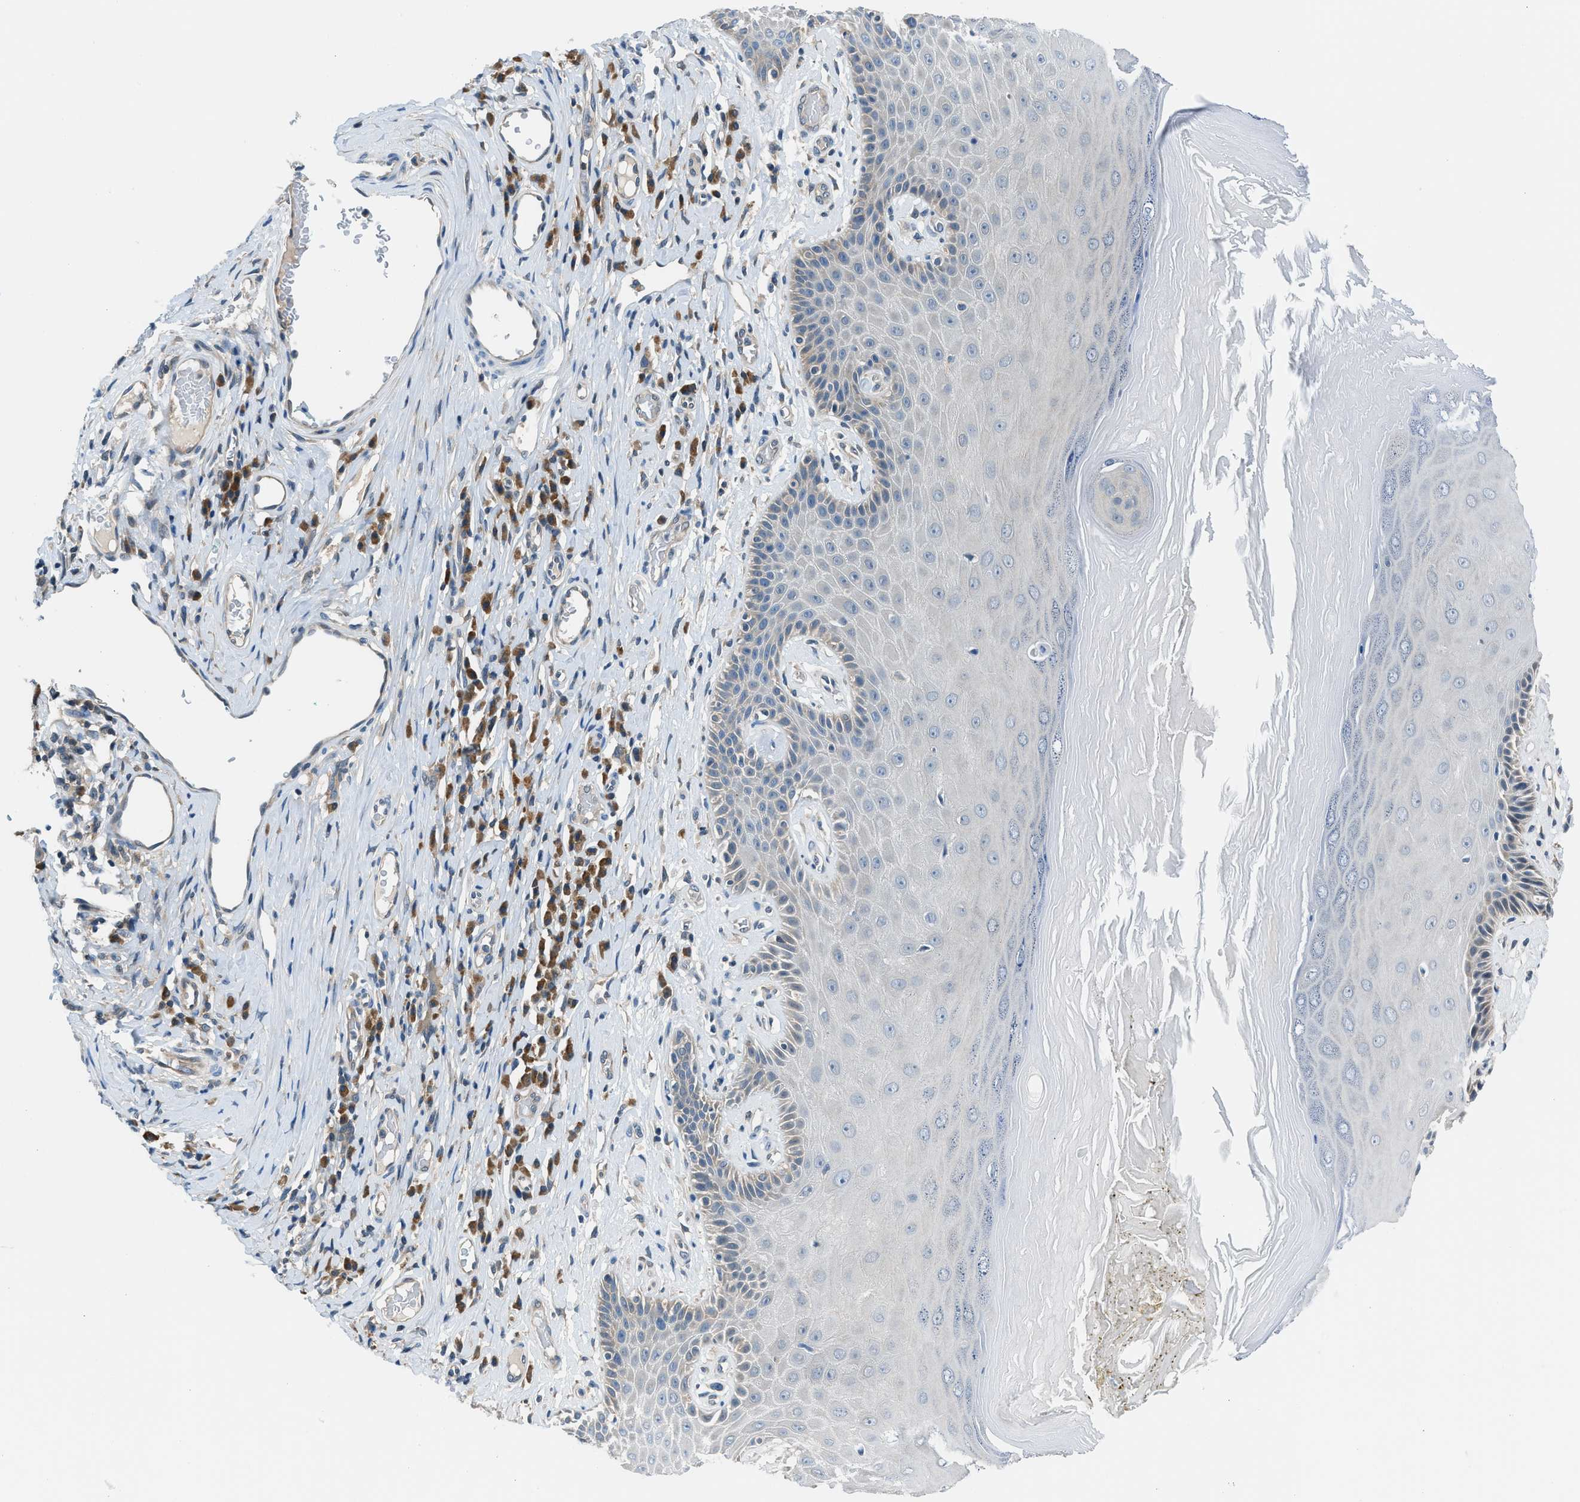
{"staining": {"intensity": "negative", "quantity": "none", "location": "none"}, "tissue": "skin", "cell_type": "Epidermal cells", "image_type": "normal", "snomed": [{"axis": "morphology", "description": "Normal tissue, NOS"}, {"axis": "topography", "description": "Vulva"}], "caption": "Immunohistochemistry (IHC) micrograph of normal human skin stained for a protein (brown), which demonstrates no staining in epidermal cells.", "gene": "ACP1", "patient": {"sex": "female", "age": 73}}